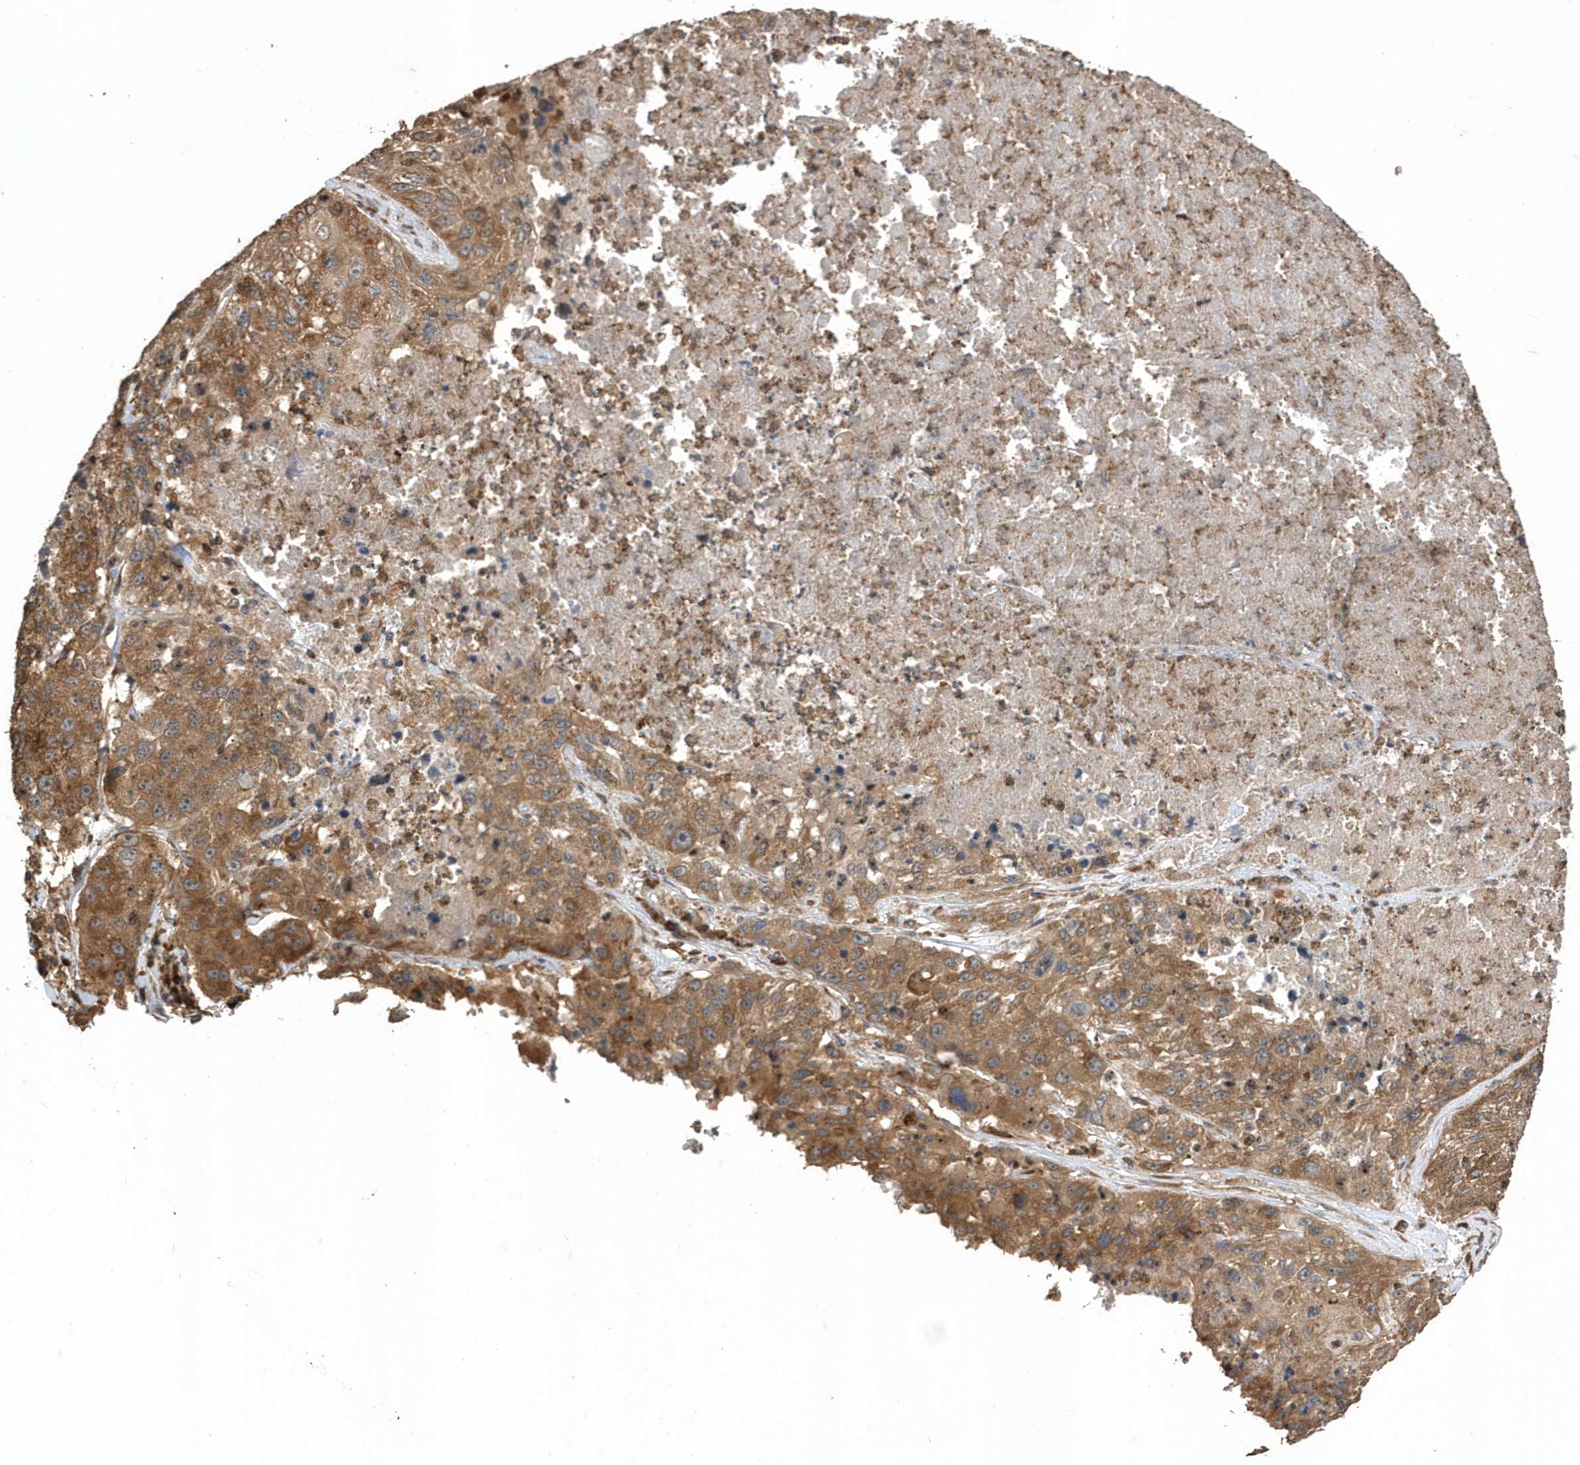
{"staining": {"intensity": "moderate", "quantity": ">75%", "location": "cytoplasmic/membranous"}, "tissue": "lung cancer", "cell_type": "Tumor cells", "image_type": "cancer", "snomed": [{"axis": "morphology", "description": "Squamous cell carcinoma, NOS"}, {"axis": "topography", "description": "Lung"}], "caption": "Brown immunohistochemical staining in human lung cancer (squamous cell carcinoma) shows moderate cytoplasmic/membranous expression in about >75% of tumor cells.", "gene": "WASHC5", "patient": {"sex": "male", "age": 61}}